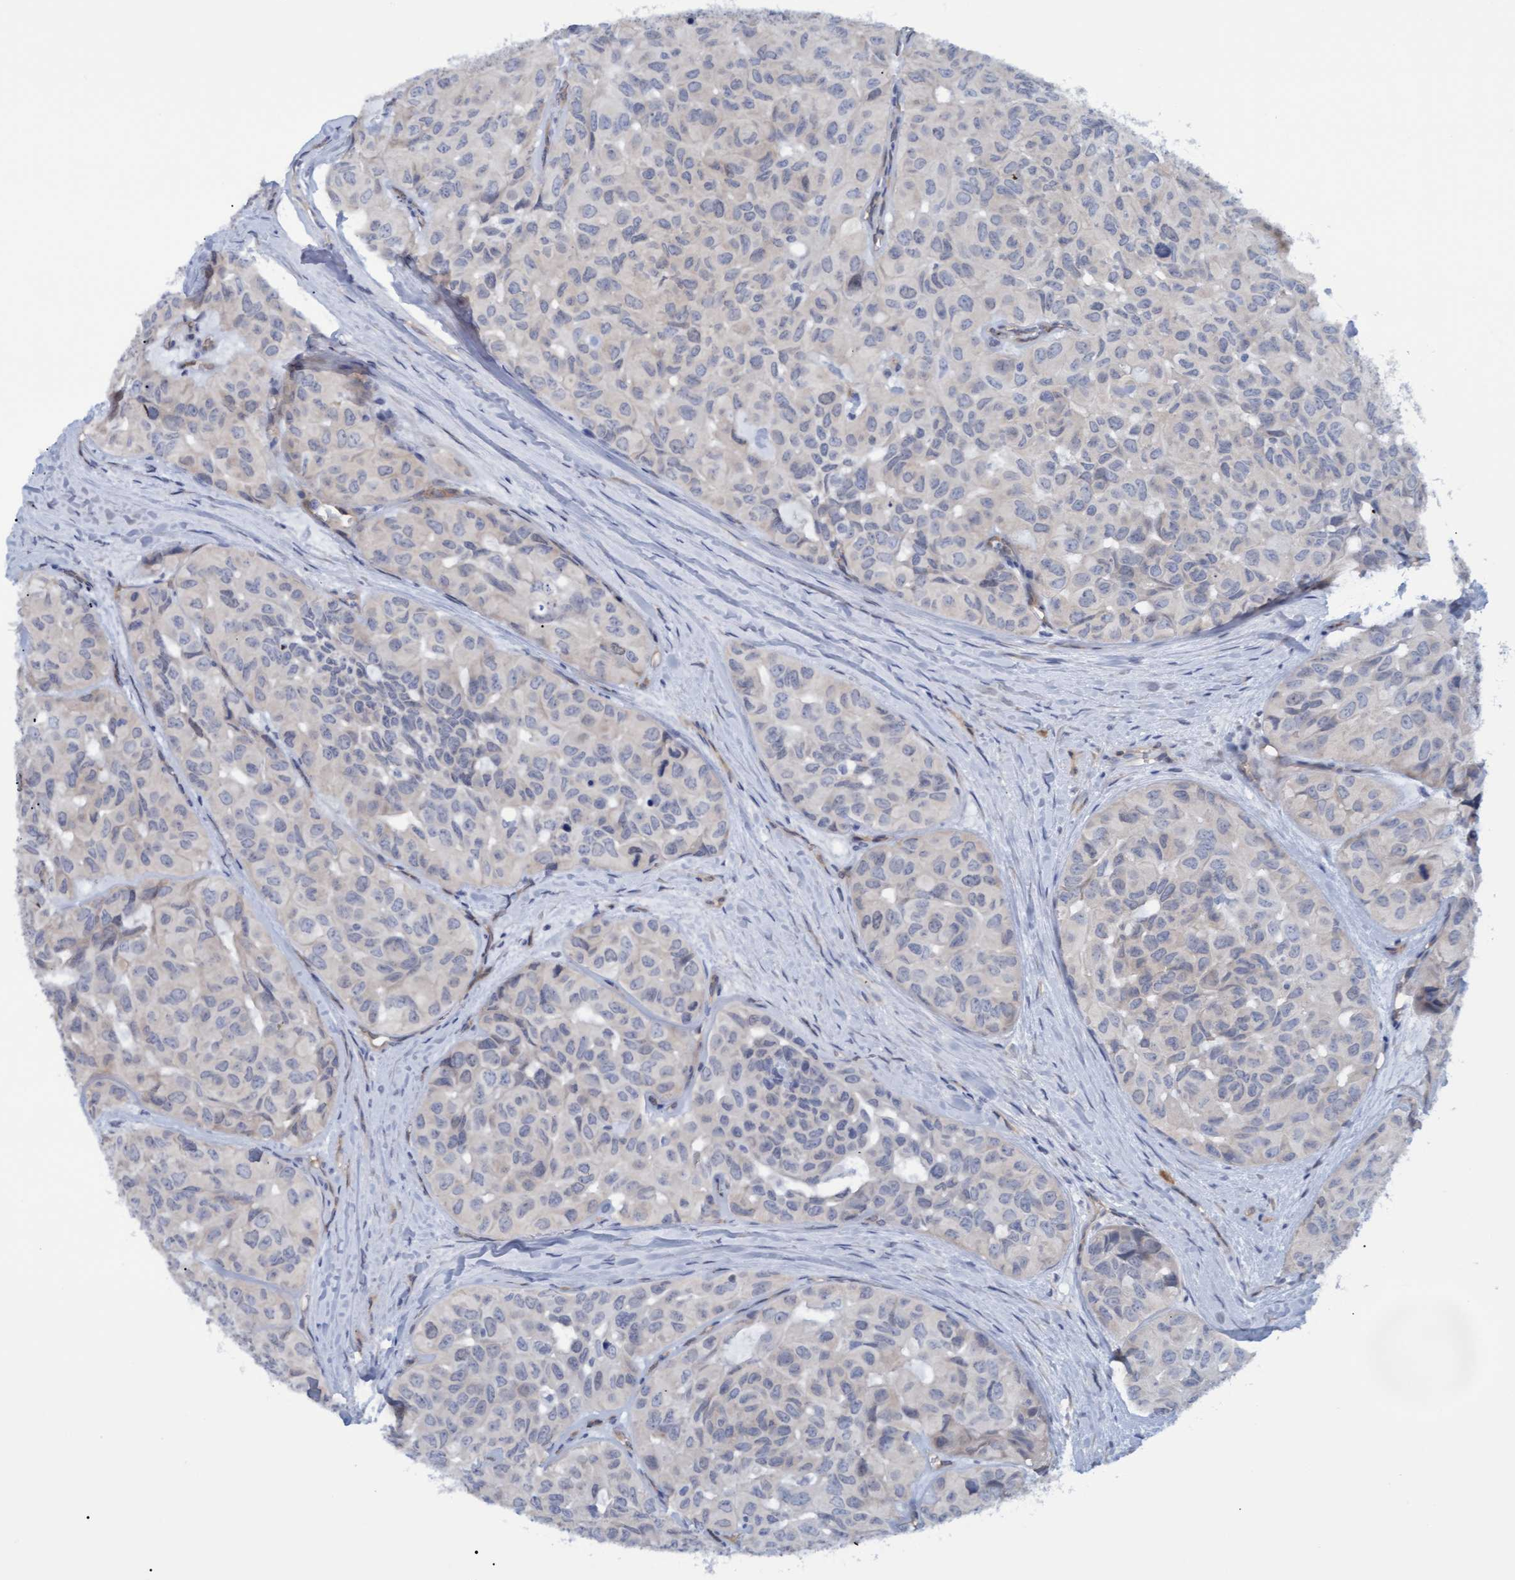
{"staining": {"intensity": "negative", "quantity": "none", "location": "none"}, "tissue": "head and neck cancer", "cell_type": "Tumor cells", "image_type": "cancer", "snomed": [{"axis": "morphology", "description": "Adenocarcinoma, NOS"}, {"axis": "topography", "description": "Salivary gland, NOS"}, {"axis": "topography", "description": "Head-Neck"}], "caption": "This image is of head and neck cancer stained with IHC to label a protein in brown with the nuclei are counter-stained blue. There is no positivity in tumor cells. (DAB (3,3'-diaminobenzidine) immunohistochemistry (IHC) visualized using brightfield microscopy, high magnification).", "gene": "STXBP1", "patient": {"sex": "female", "age": 76}}